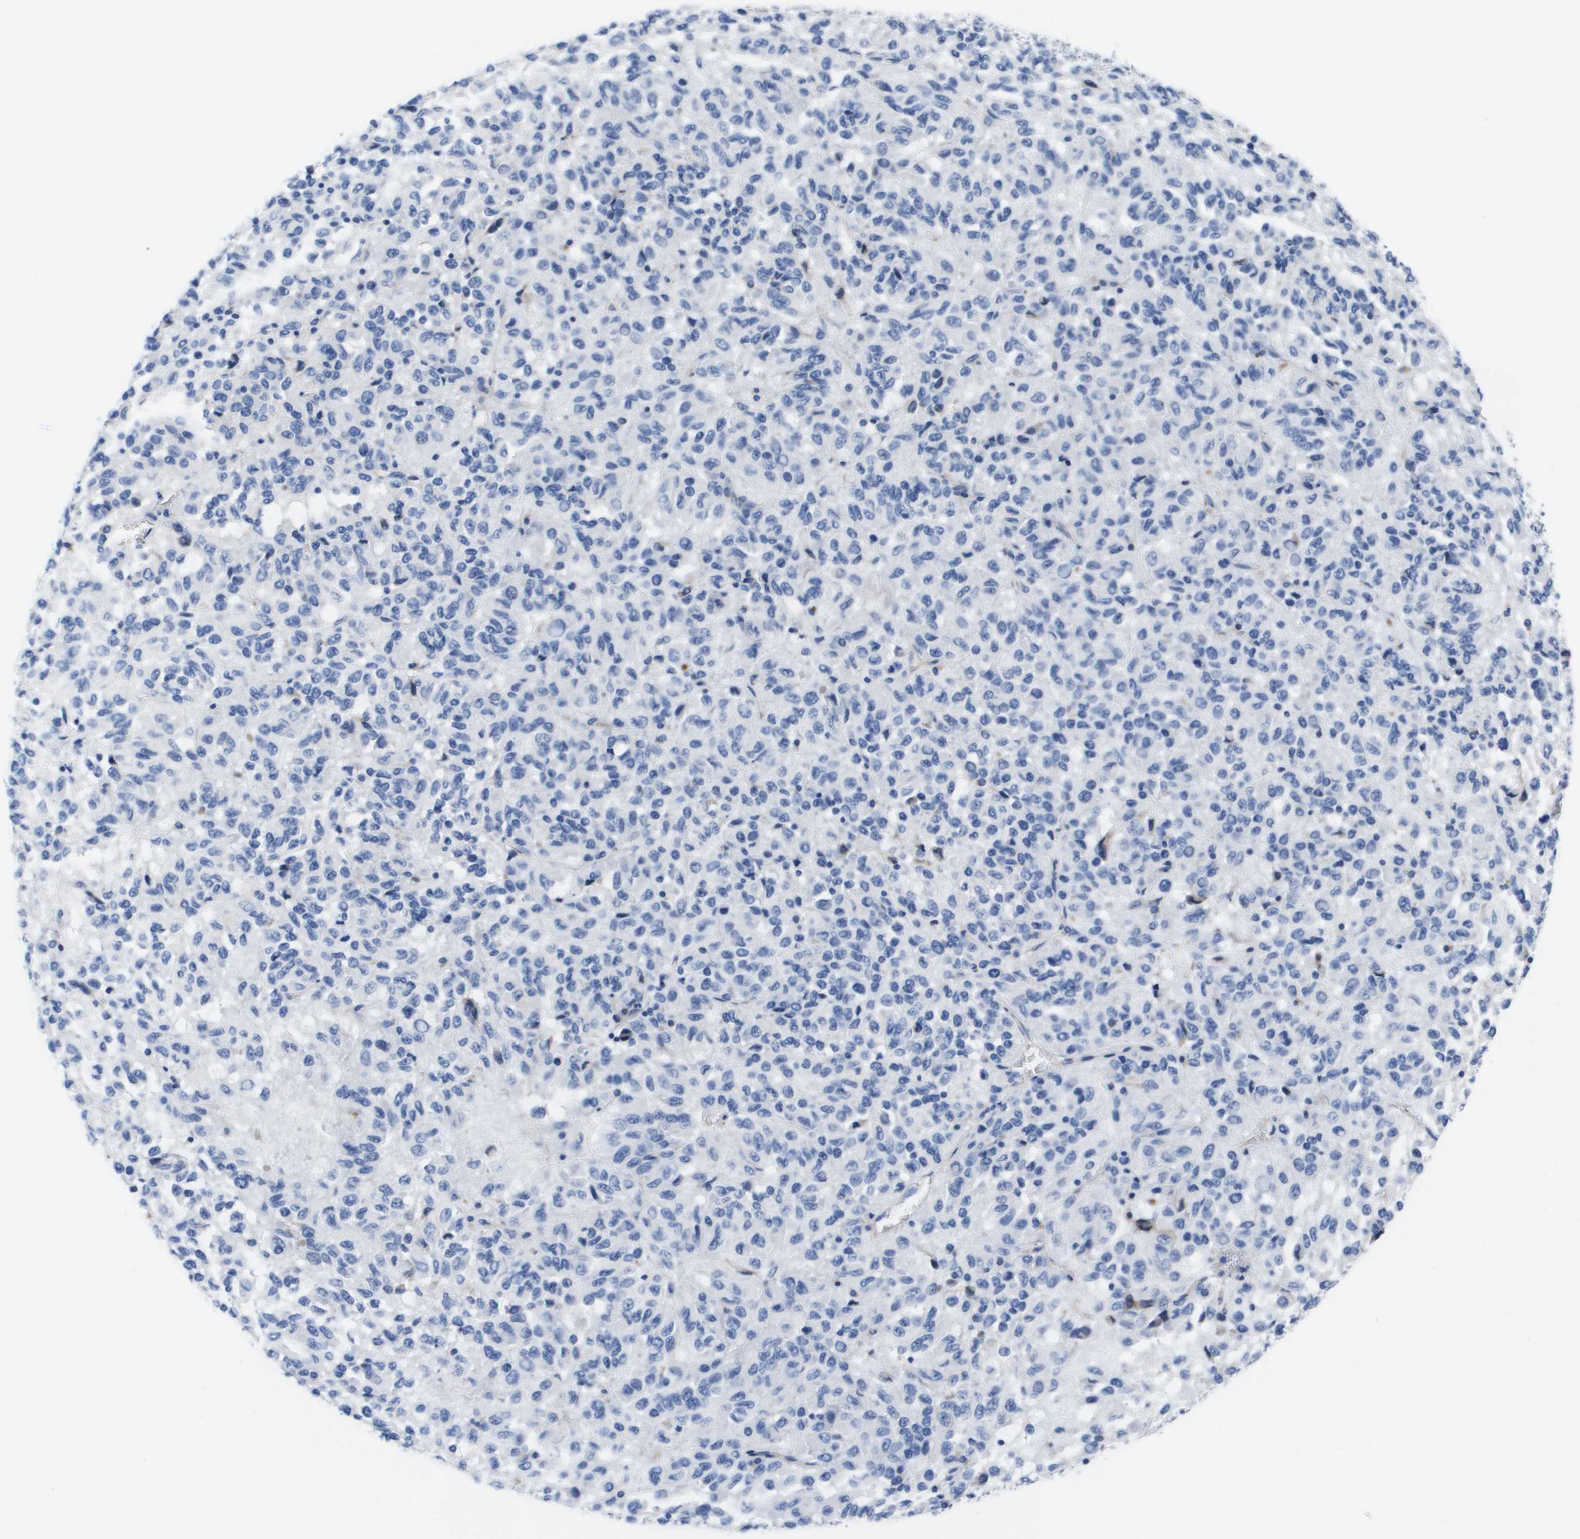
{"staining": {"intensity": "negative", "quantity": "none", "location": "none"}, "tissue": "melanoma", "cell_type": "Tumor cells", "image_type": "cancer", "snomed": [{"axis": "morphology", "description": "Malignant melanoma, NOS"}, {"axis": "topography", "description": "Skin"}], "caption": "Tumor cells are negative for protein expression in human melanoma. (Brightfield microscopy of DAB immunohistochemistry at high magnification).", "gene": "APOA1", "patient": {"sex": "female", "age": 82}}